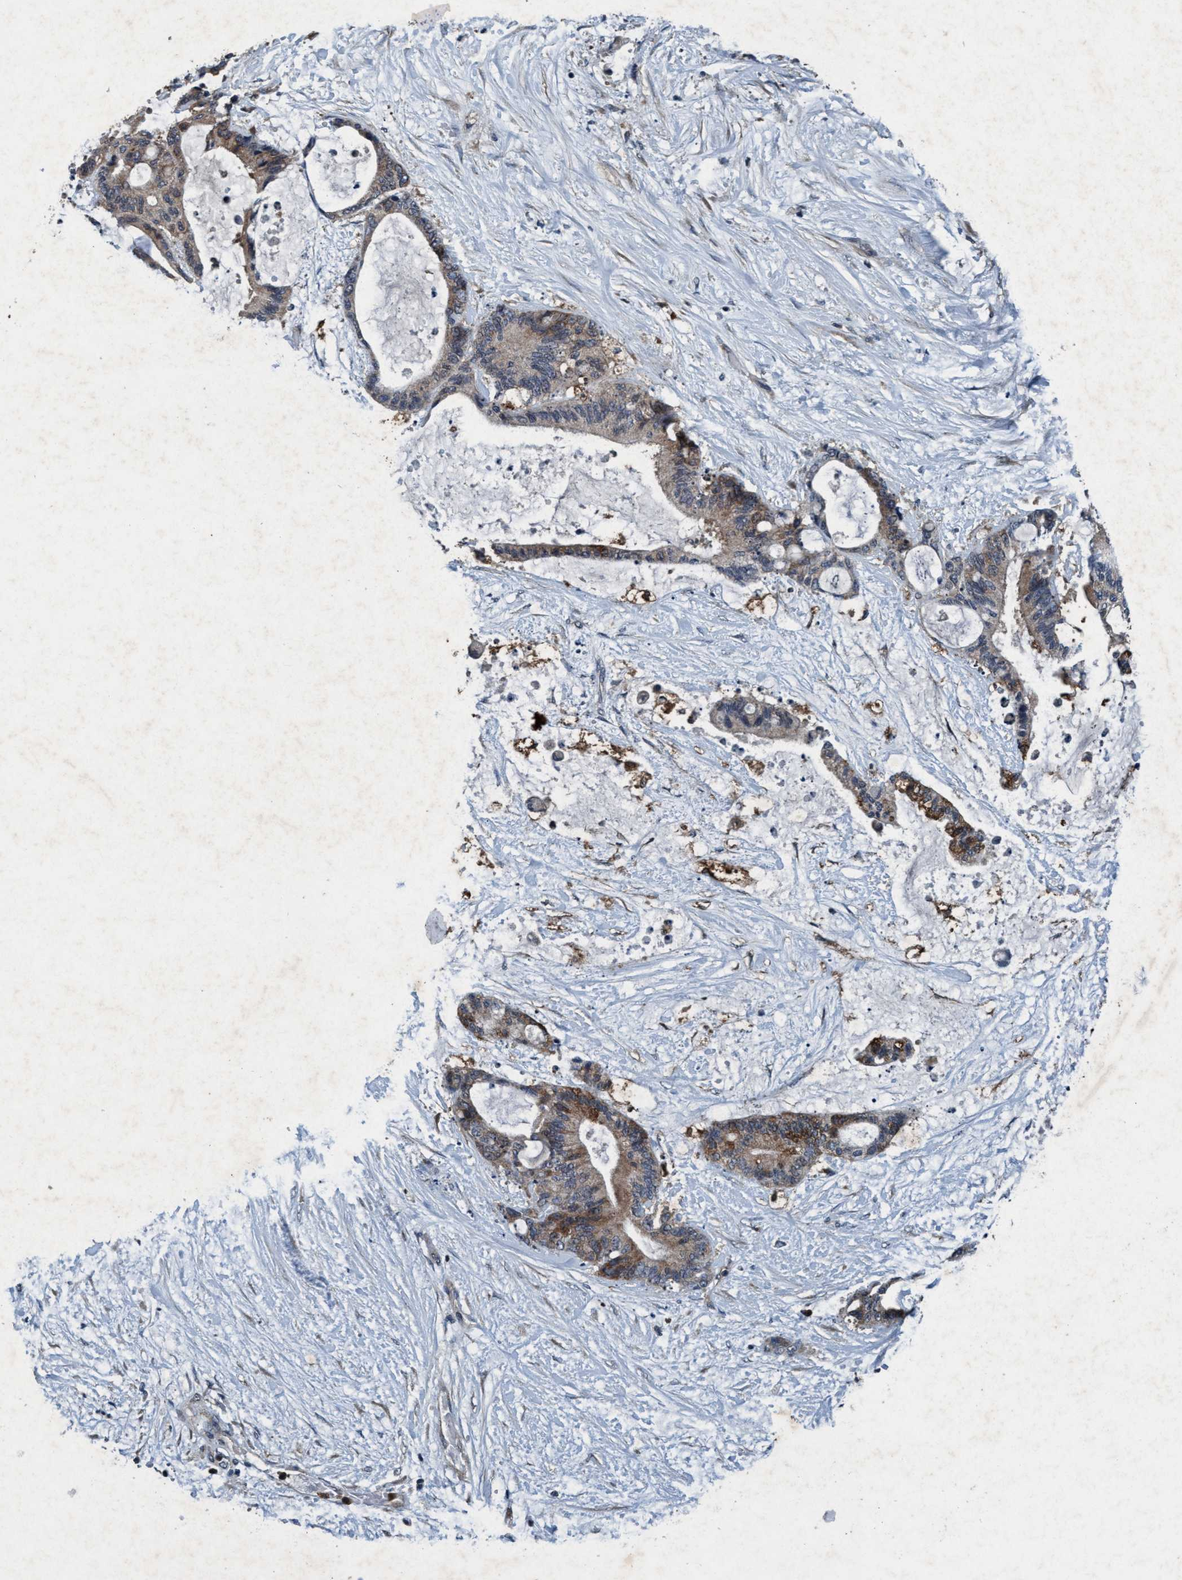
{"staining": {"intensity": "moderate", "quantity": "<25%", "location": "cytoplasmic/membranous"}, "tissue": "liver cancer", "cell_type": "Tumor cells", "image_type": "cancer", "snomed": [{"axis": "morphology", "description": "Cholangiocarcinoma"}, {"axis": "topography", "description": "Liver"}], "caption": "A high-resolution micrograph shows IHC staining of cholangiocarcinoma (liver), which demonstrates moderate cytoplasmic/membranous positivity in about <25% of tumor cells.", "gene": "AKT1S1", "patient": {"sex": "female", "age": 73}}